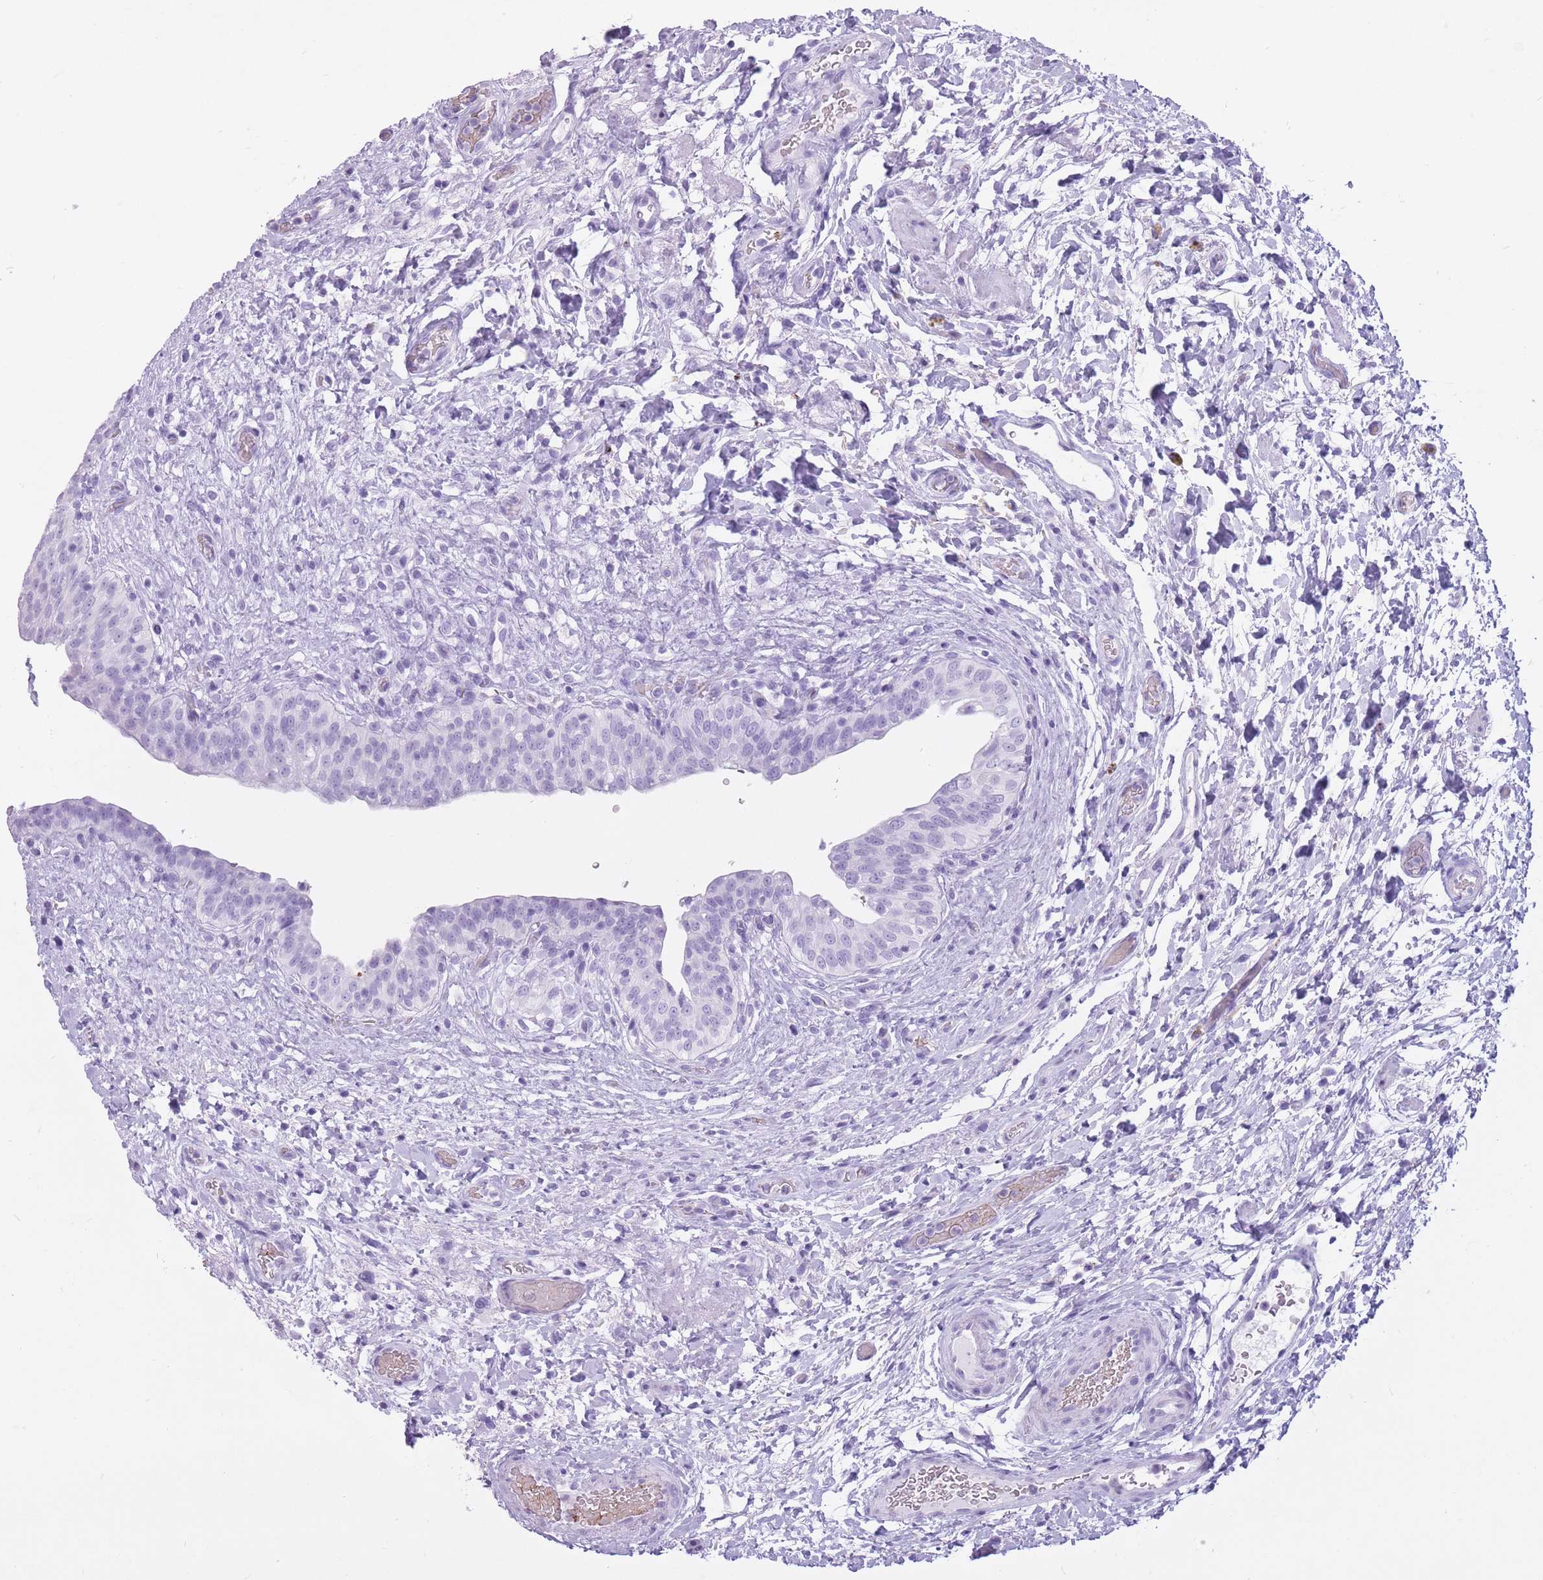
{"staining": {"intensity": "negative", "quantity": "none", "location": "none"}, "tissue": "urinary bladder", "cell_type": "Urothelial cells", "image_type": "normal", "snomed": [{"axis": "morphology", "description": "Normal tissue, NOS"}, {"axis": "topography", "description": "Urinary bladder"}], "caption": "The micrograph displays no staining of urothelial cells in benign urinary bladder.", "gene": "OR7C1", "patient": {"sex": "male", "age": 69}}